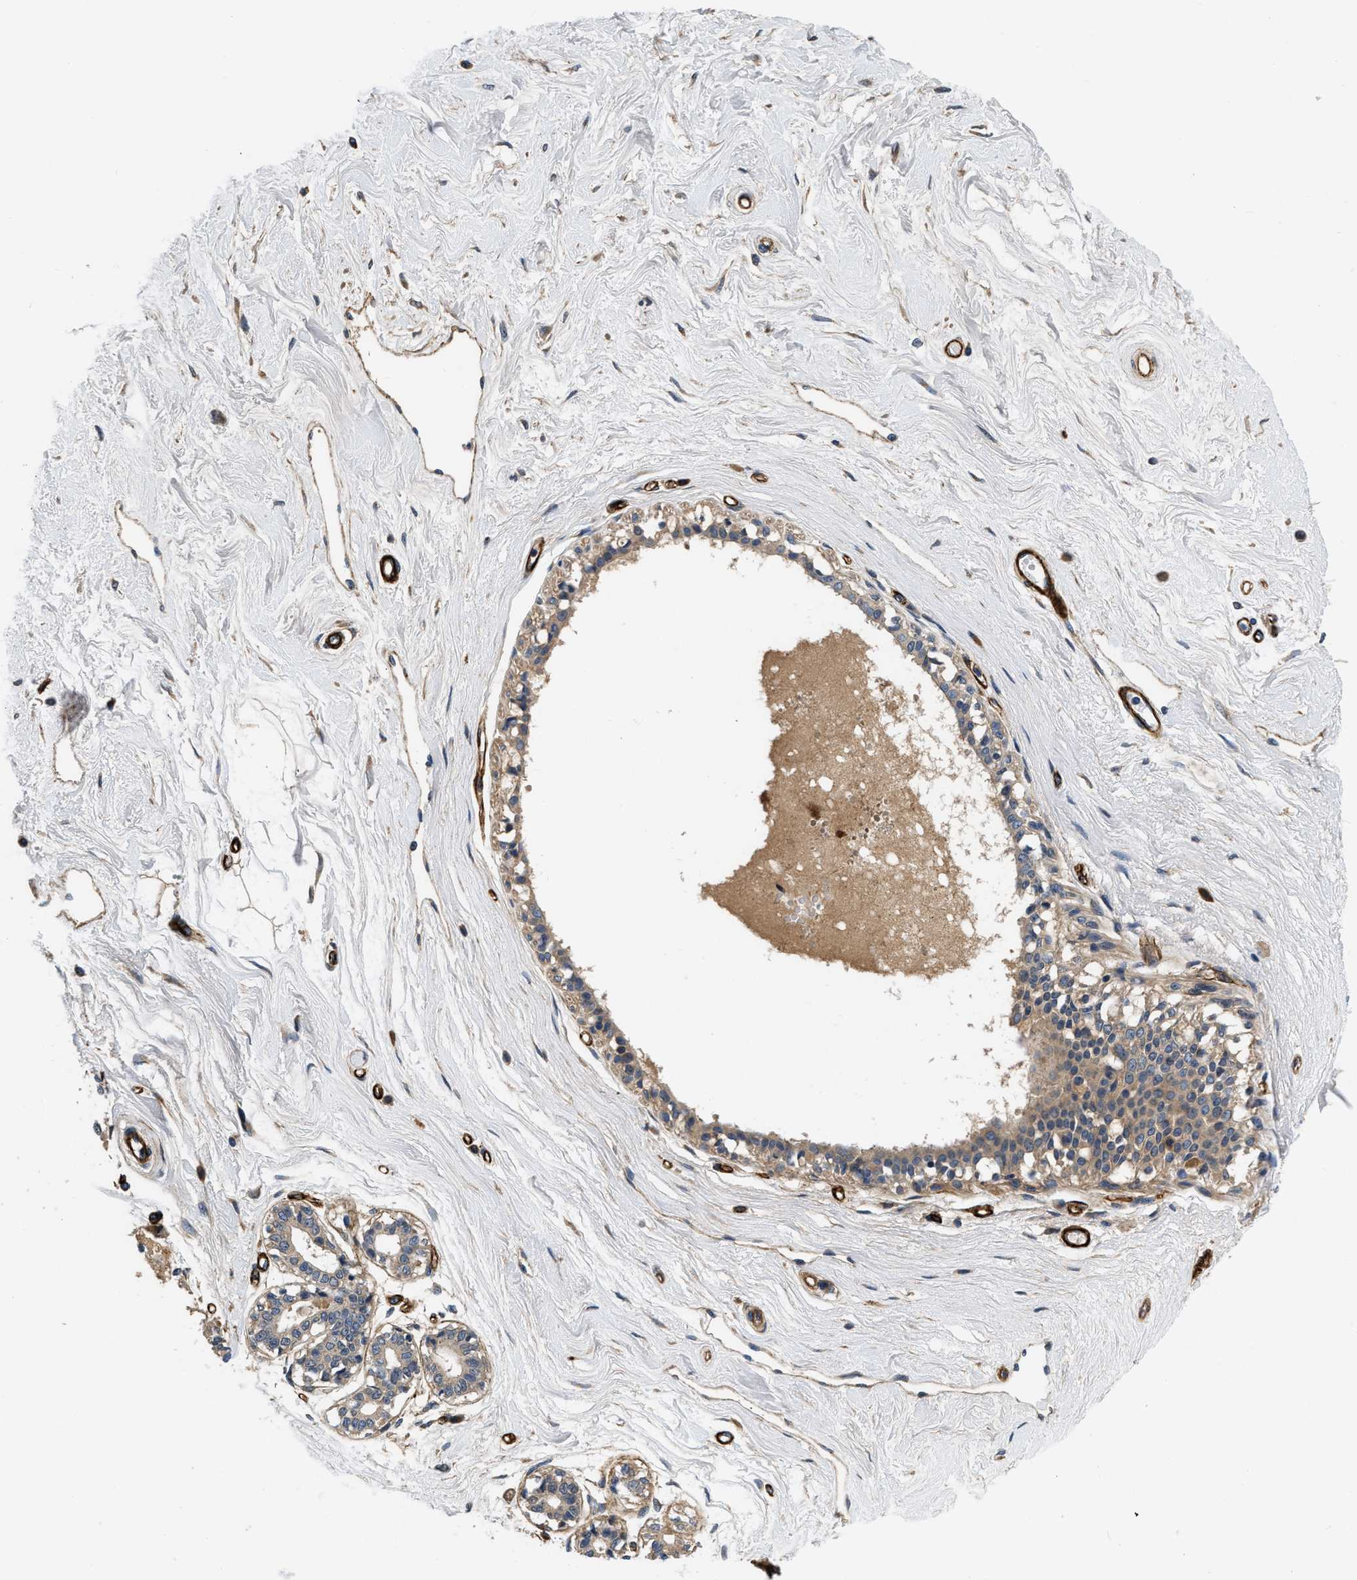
{"staining": {"intensity": "negative", "quantity": "none", "location": "none"}, "tissue": "breast", "cell_type": "Adipocytes", "image_type": "normal", "snomed": [{"axis": "morphology", "description": "Normal tissue, NOS"}, {"axis": "topography", "description": "Breast"}], "caption": "An immunohistochemistry (IHC) image of unremarkable breast is shown. There is no staining in adipocytes of breast.", "gene": "NME6", "patient": {"sex": "female", "age": 45}}